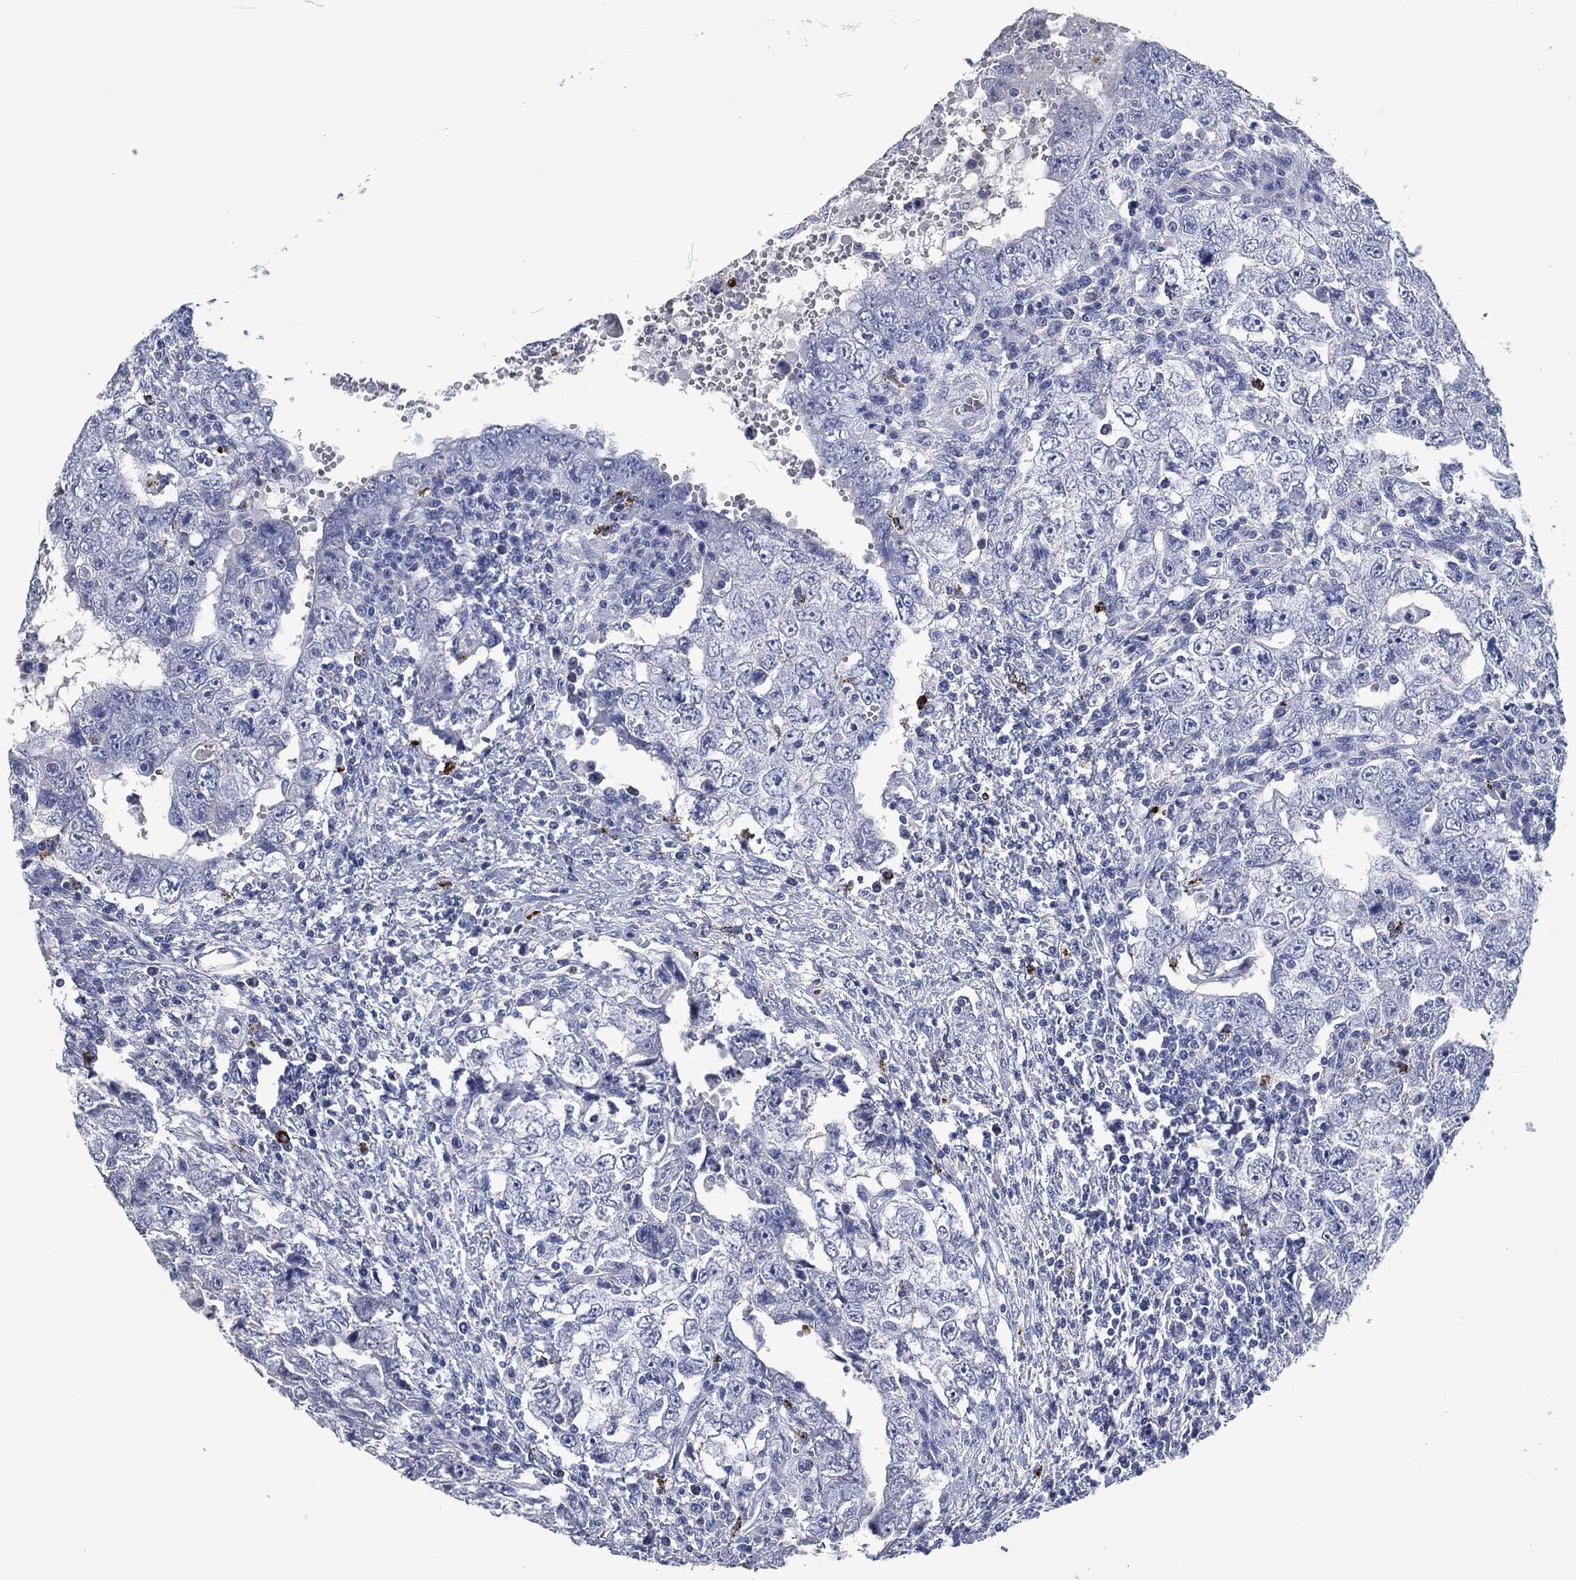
{"staining": {"intensity": "negative", "quantity": "none", "location": "none"}, "tissue": "testis cancer", "cell_type": "Tumor cells", "image_type": "cancer", "snomed": [{"axis": "morphology", "description": "Carcinoma, Embryonal, NOS"}, {"axis": "topography", "description": "Testis"}], "caption": "Embryonal carcinoma (testis) stained for a protein using immunohistochemistry shows no positivity tumor cells.", "gene": "MPO", "patient": {"sex": "male", "age": 26}}